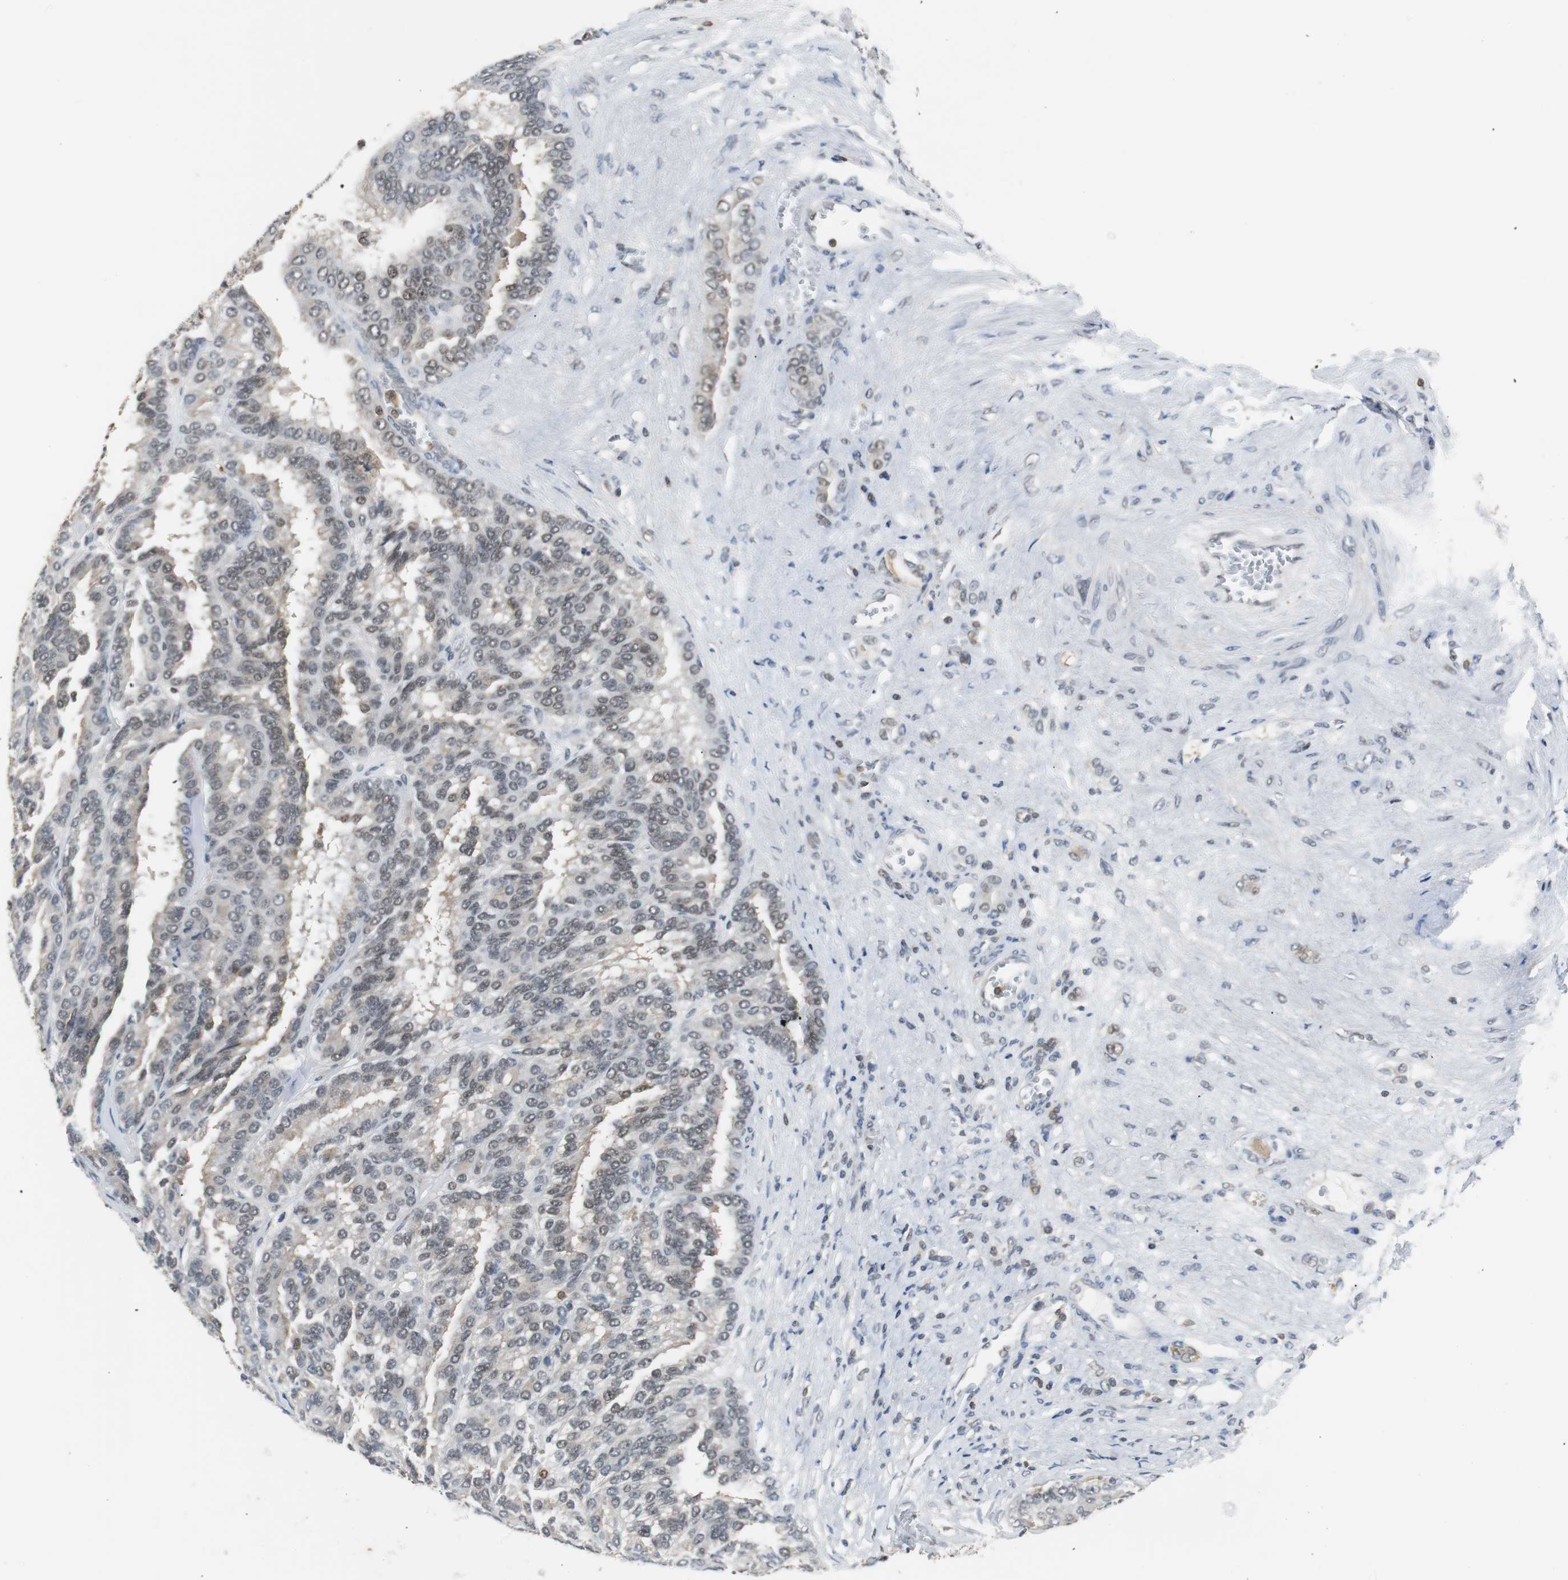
{"staining": {"intensity": "weak", "quantity": "25%-75%", "location": "cytoplasmic/membranous"}, "tissue": "renal cancer", "cell_type": "Tumor cells", "image_type": "cancer", "snomed": [{"axis": "morphology", "description": "Adenocarcinoma, NOS"}, {"axis": "topography", "description": "Kidney"}], "caption": "Protein staining of renal cancer (adenocarcinoma) tissue reveals weak cytoplasmic/membranous expression in about 25%-75% of tumor cells.", "gene": "SIRT1", "patient": {"sex": "male", "age": 46}}